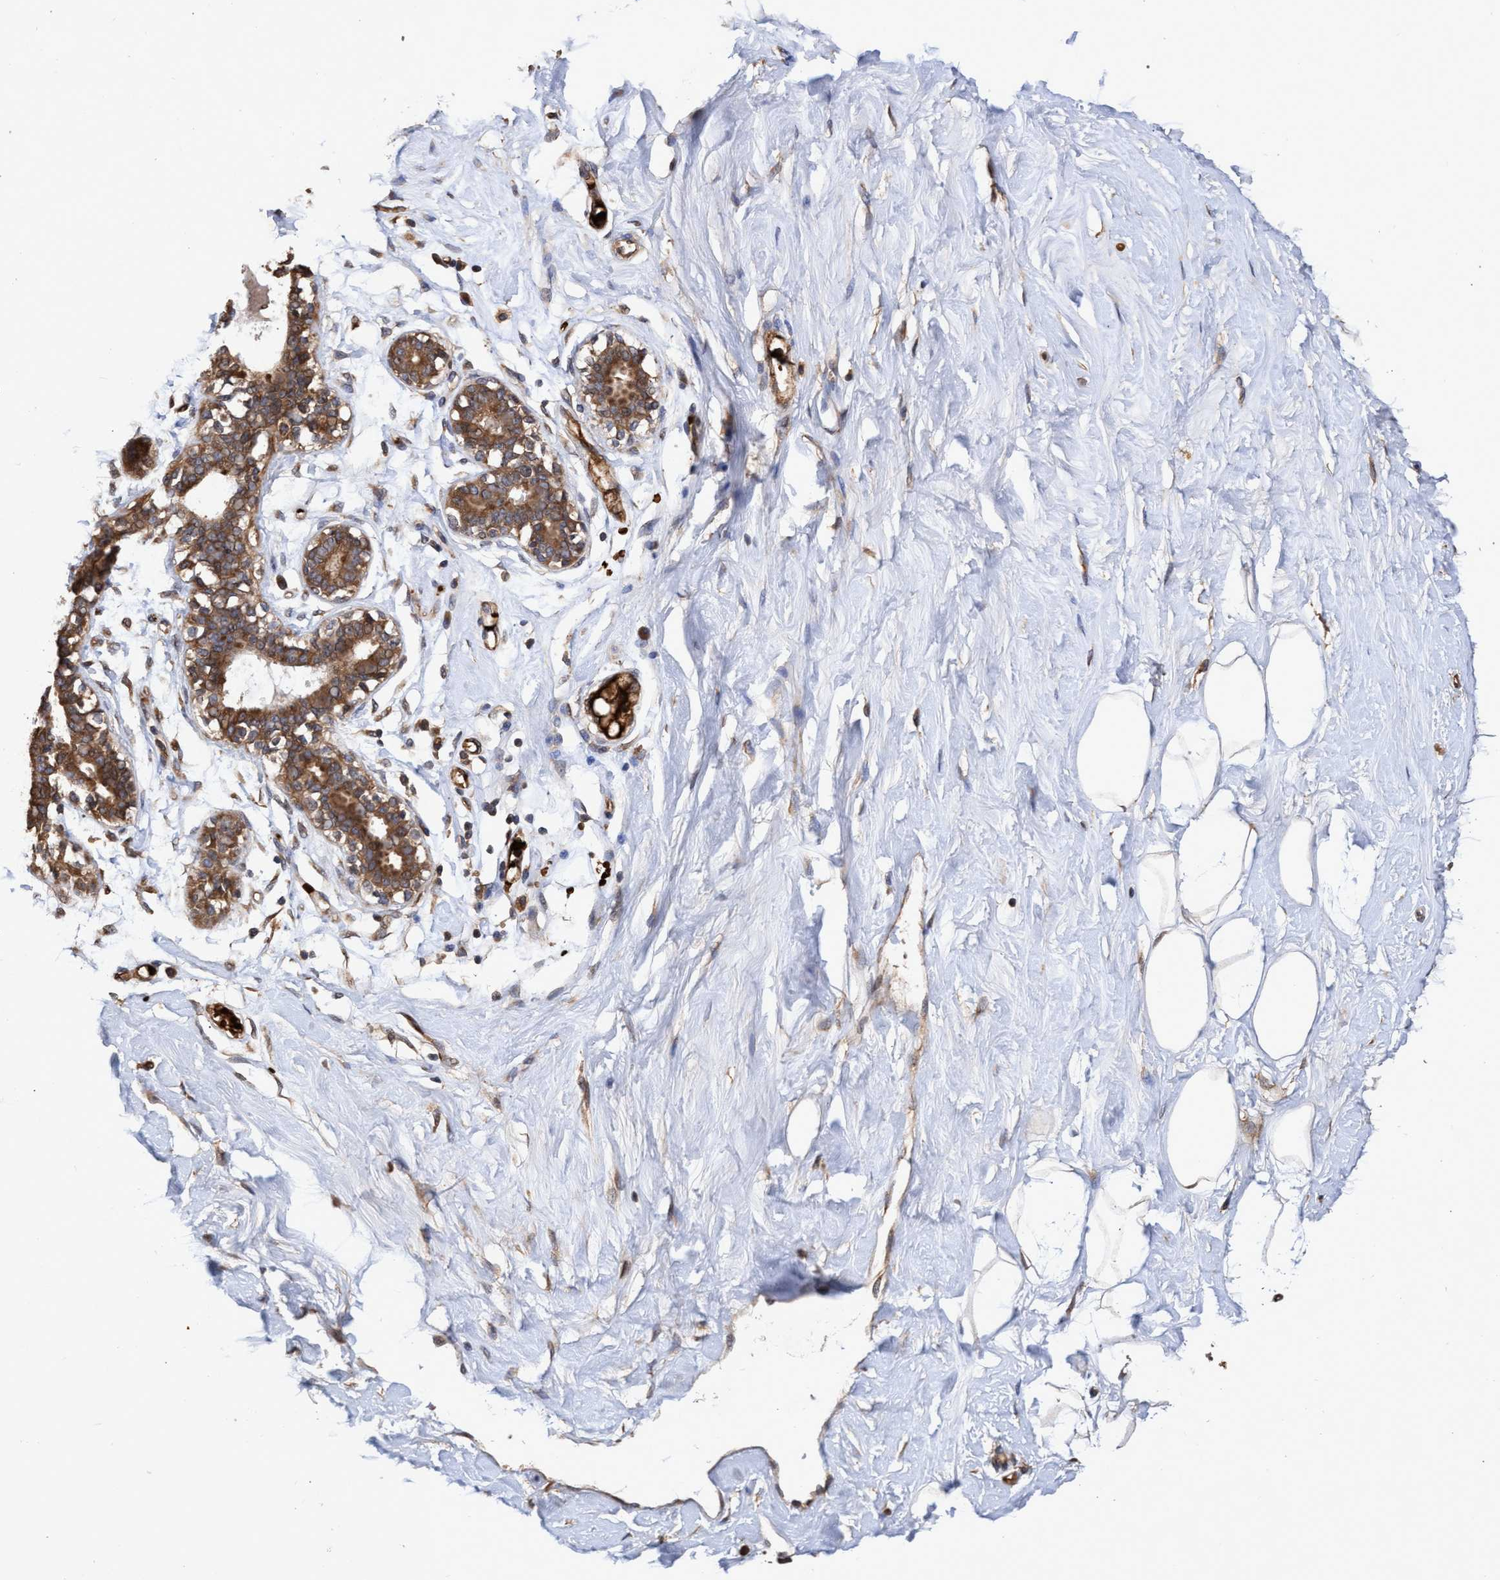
{"staining": {"intensity": "moderate", "quantity": "<25%", "location": "cytoplasmic/membranous"}, "tissue": "breast", "cell_type": "Adipocytes", "image_type": "normal", "snomed": [{"axis": "morphology", "description": "Normal tissue, NOS"}, {"axis": "topography", "description": "Breast"}], "caption": "DAB (3,3'-diaminobenzidine) immunohistochemical staining of unremarkable breast displays moderate cytoplasmic/membranous protein positivity in approximately <25% of adipocytes.", "gene": "CHMP6", "patient": {"sex": "female", "age": 23}}